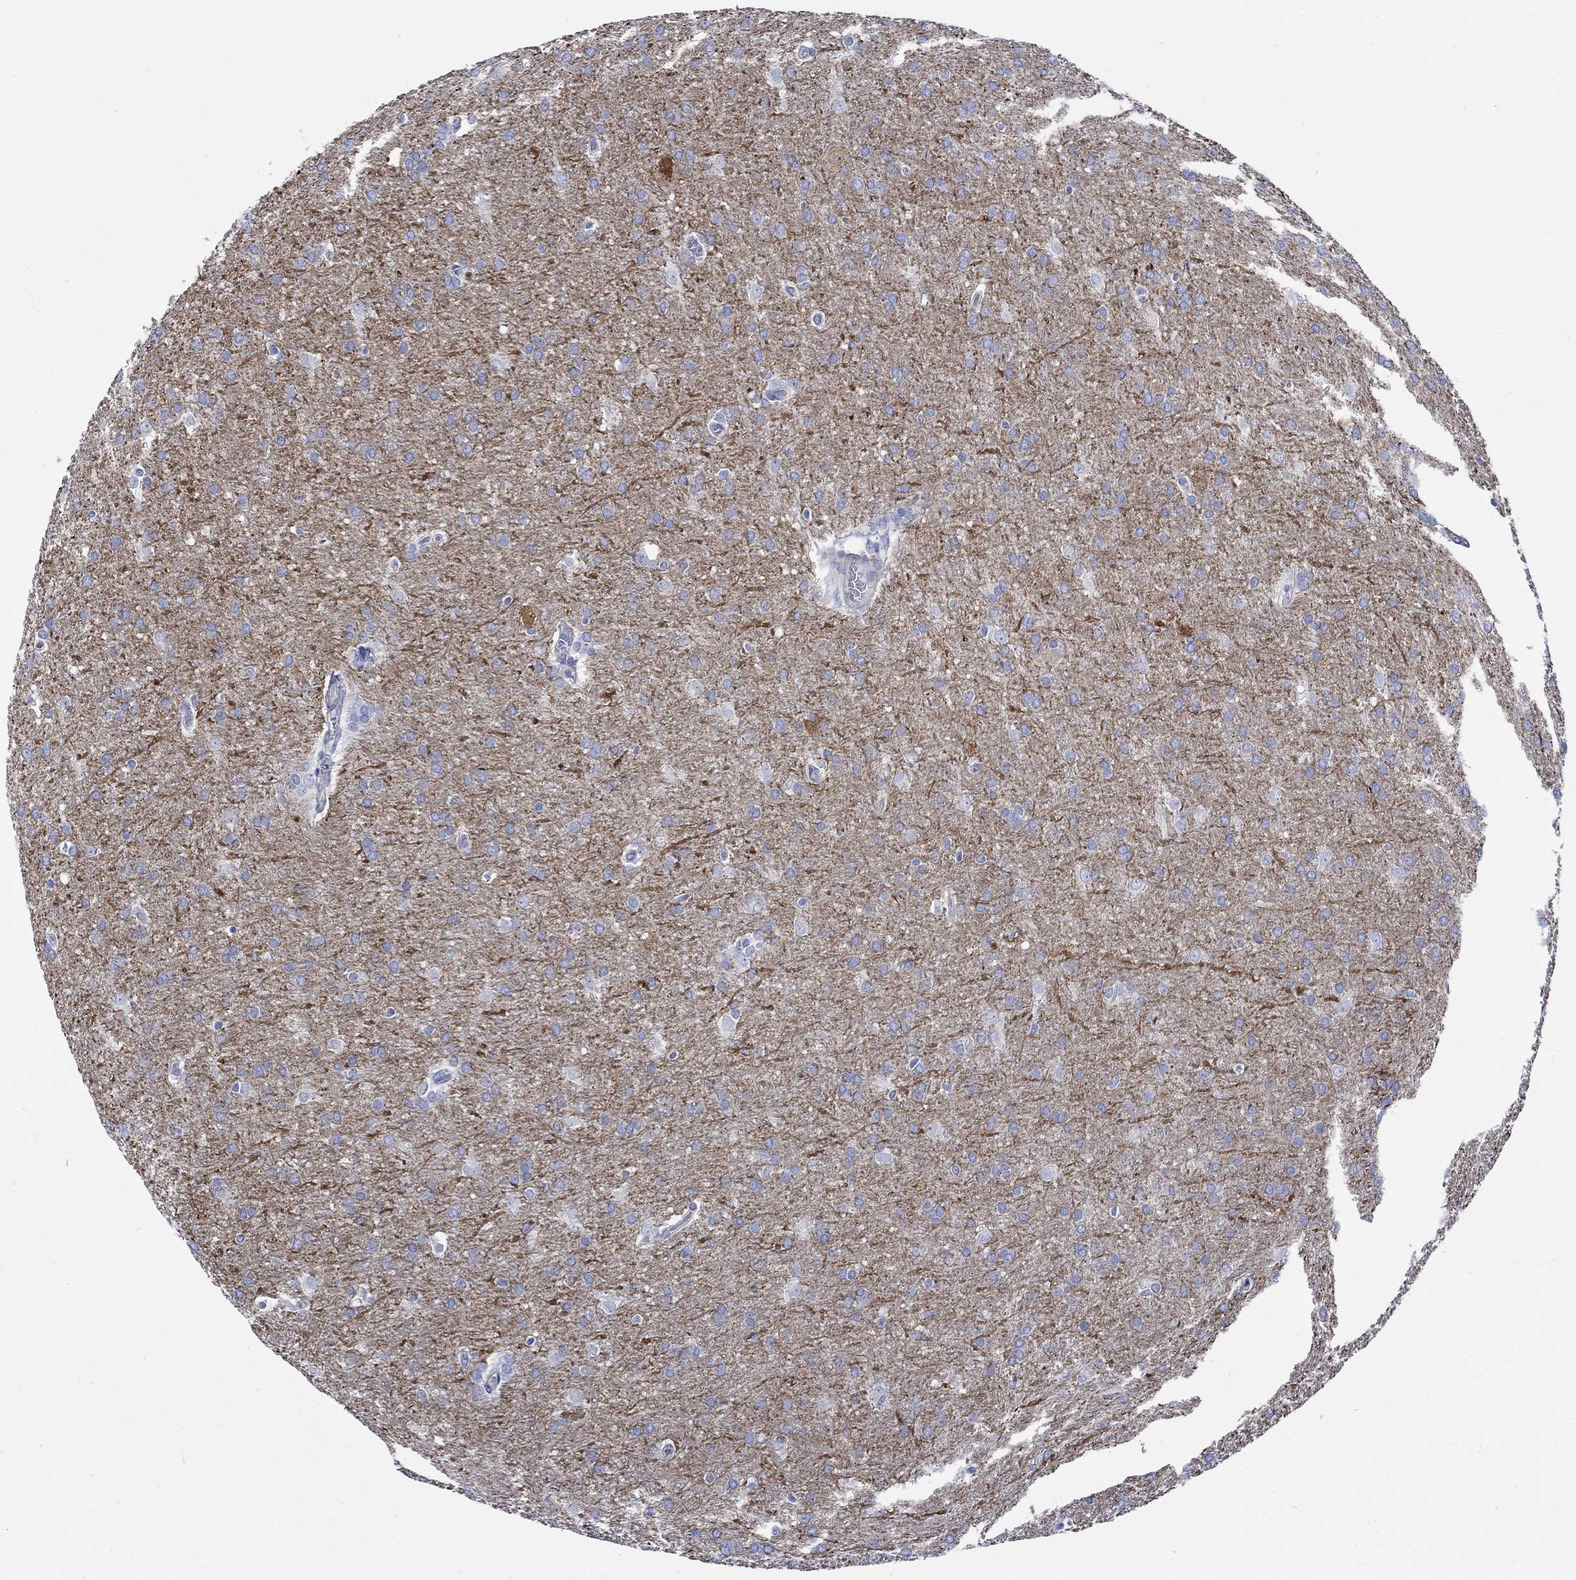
{"staining": {"intensity": "strong", "quantity": "<25%", "location": "cytoplasmic/membranous"}, "tissue": "glioma", "cell_type": "Tumor cells", "image_type": "cancer", "snomed": [{"axis": "morphology", "description": "Glioma, malignant, Low grade"}, {"axis": "topography", "description": "Brain"}], "caption": "Protein expression analysis of human malignant glioma (low-grade) reveals strong cytoplasmic/membranous expression in about <25% of tumor cells.", "gene": "CPLX2", "patient": {"sex": "female", "age": 32}}